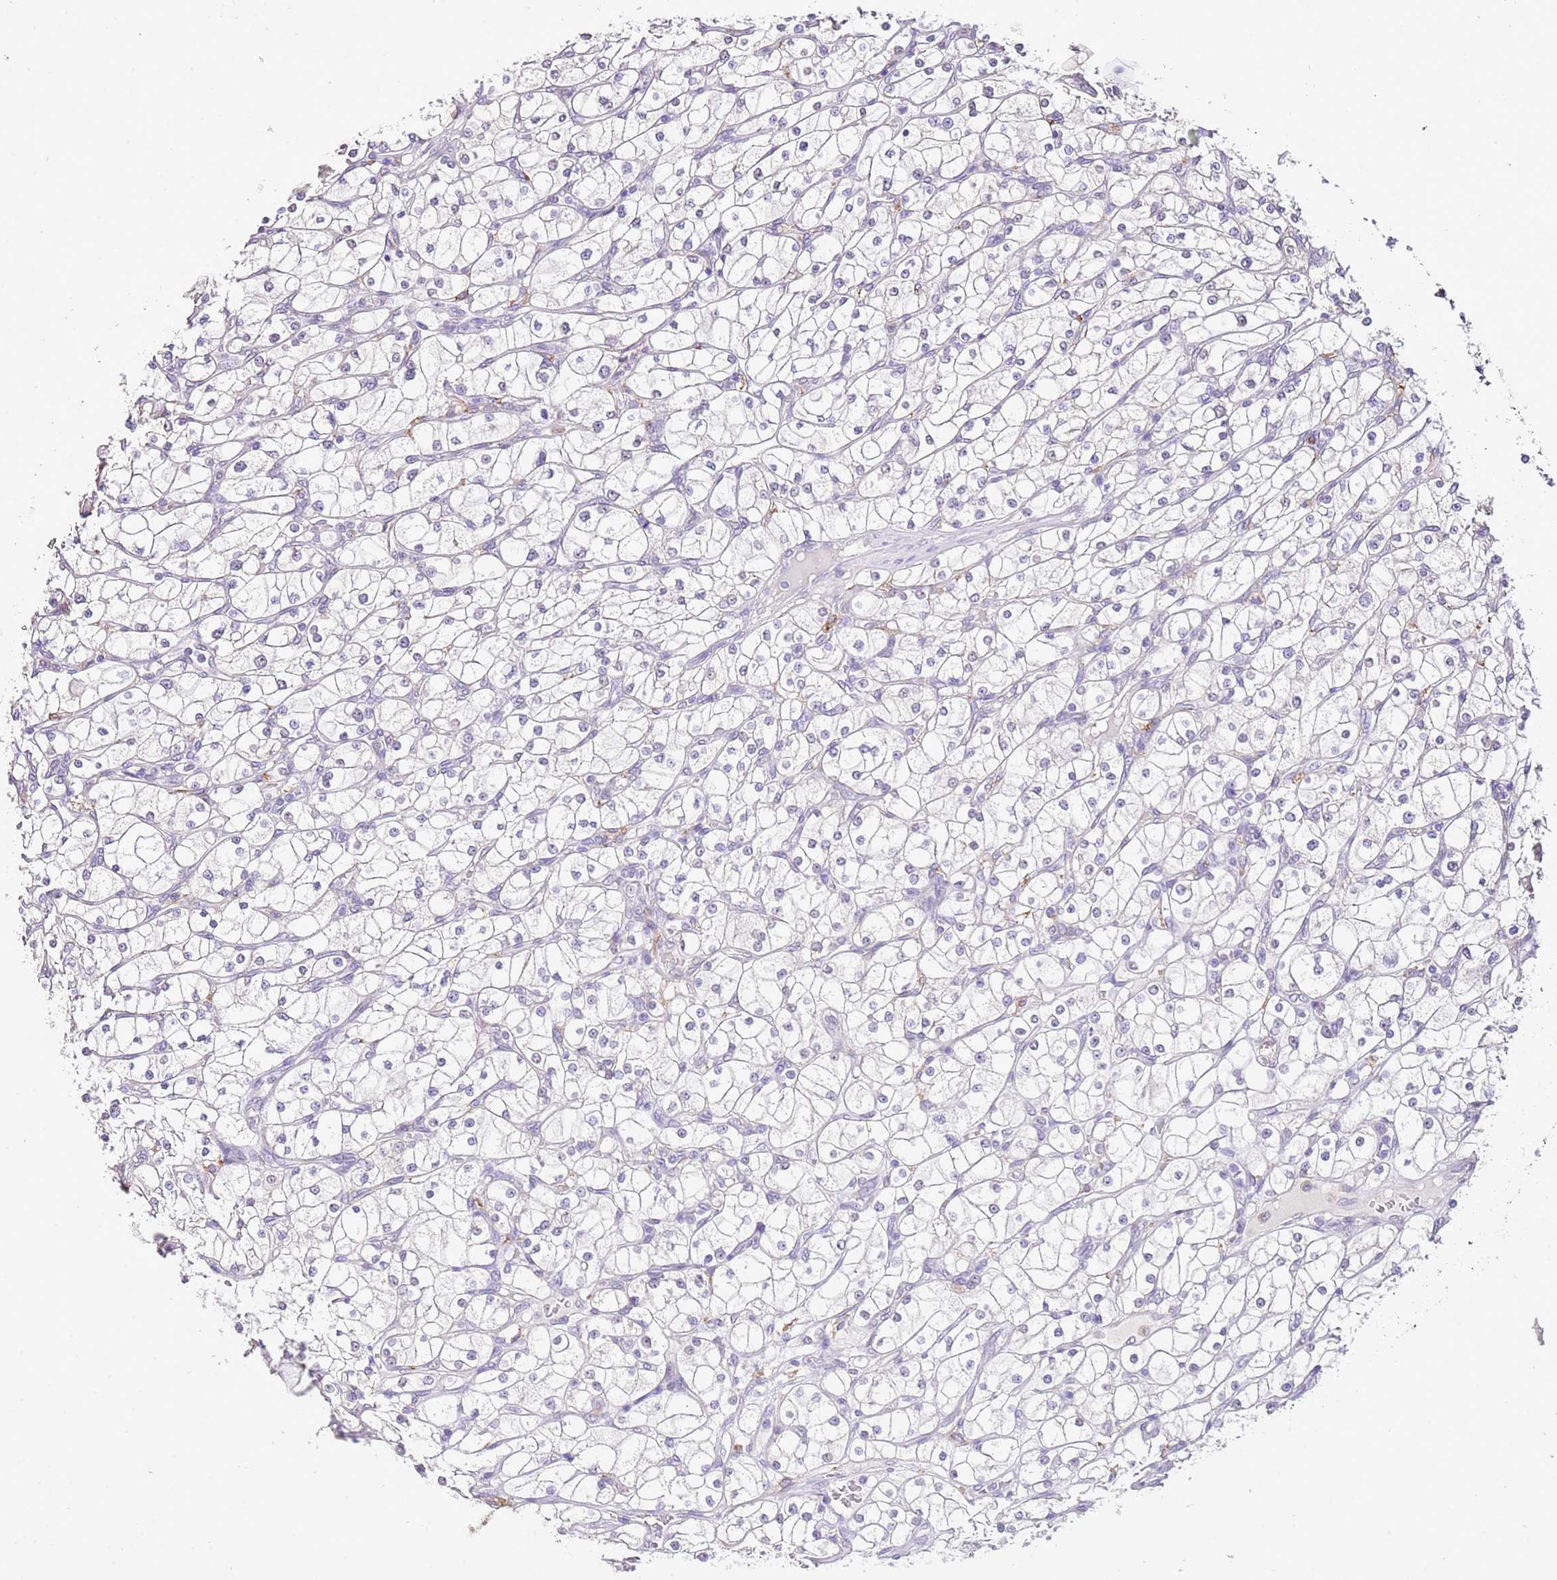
{"staining": {"intensity": "negative", "quantity": "none", "location": "none"}, "tissue": "renal cancer", "cell_type": "Tumor cells", "image_type": "cancer", "snomed": [{"axis": "morphology", "description": "Adenocarcinoma, NOS"}, {"axis": "topography", "description": "Kidney"}], "caption": "A high-resolution micrograph shows immunohistochemistry staining of renal adenocarcinoma, which demonstrates no significant expression in tumor cells. The staining was performed using DAB to visualize the protein expression in brown, while the nuclei were stained in blue with hematoxylin (Magnification: 20x).", "gene": "IZUMO4", "patient": {"sex": "male", "age": 80}}